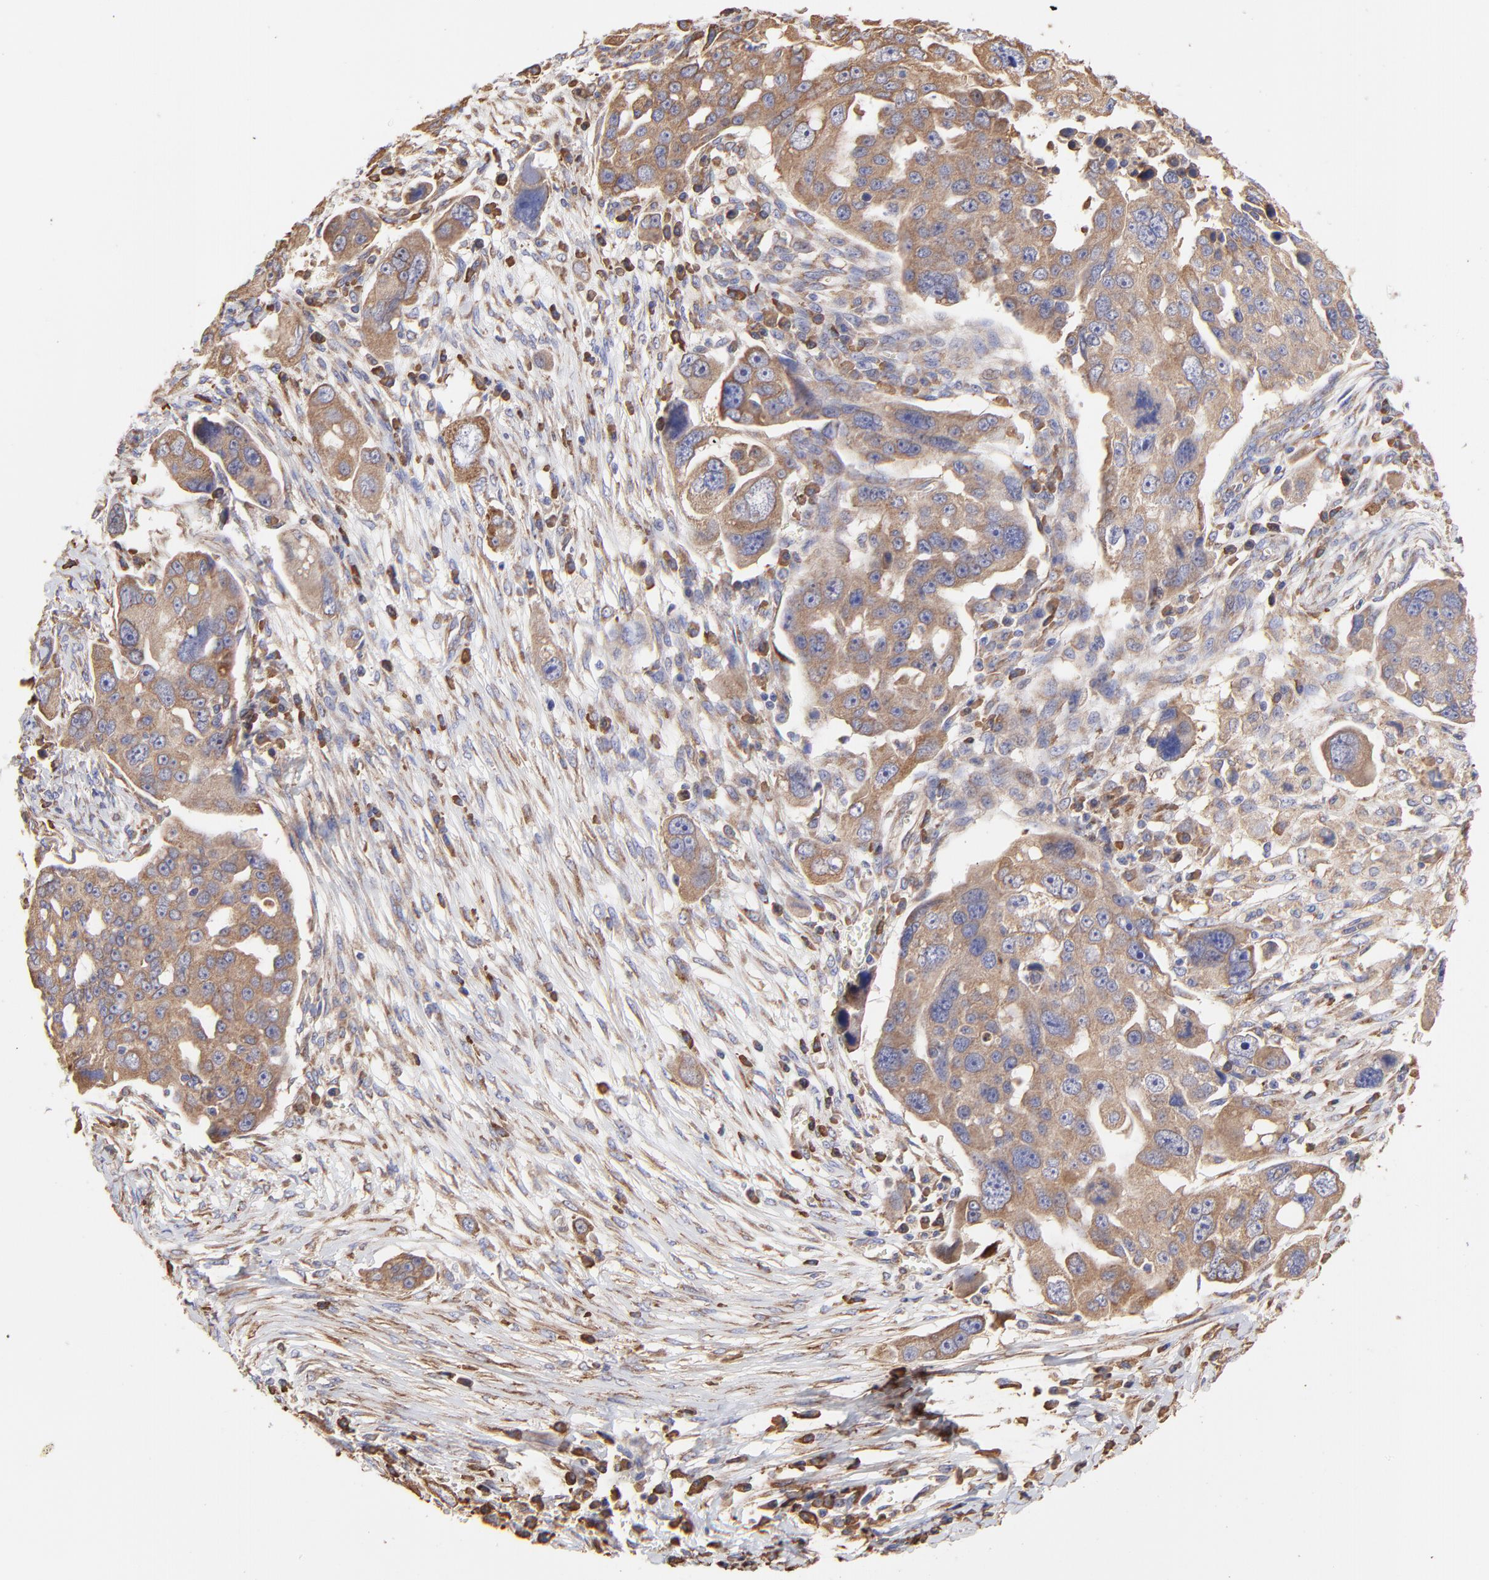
{"staining": {"intensity": "moderate", "quantity": ">75%", "location": "cytoplasmic/membranous"}, "tissue": "ovarian cancer", "cell_type": "Tumor cells", "image_type": "cancer", "snomed": [{"axis": "morphology", "description": "Carcinoma, endometroid"}, {"axis": "topography", "description": "Ovary"}], "caption": "Protein expression analysis of endometroid carcinoma (ovarian) reveals moderate cytoplasmic/membranous positivity in approximately >75% of tumor cells.", "gene": "PFKM", "patient": {"sex": "female", "age": 75}}